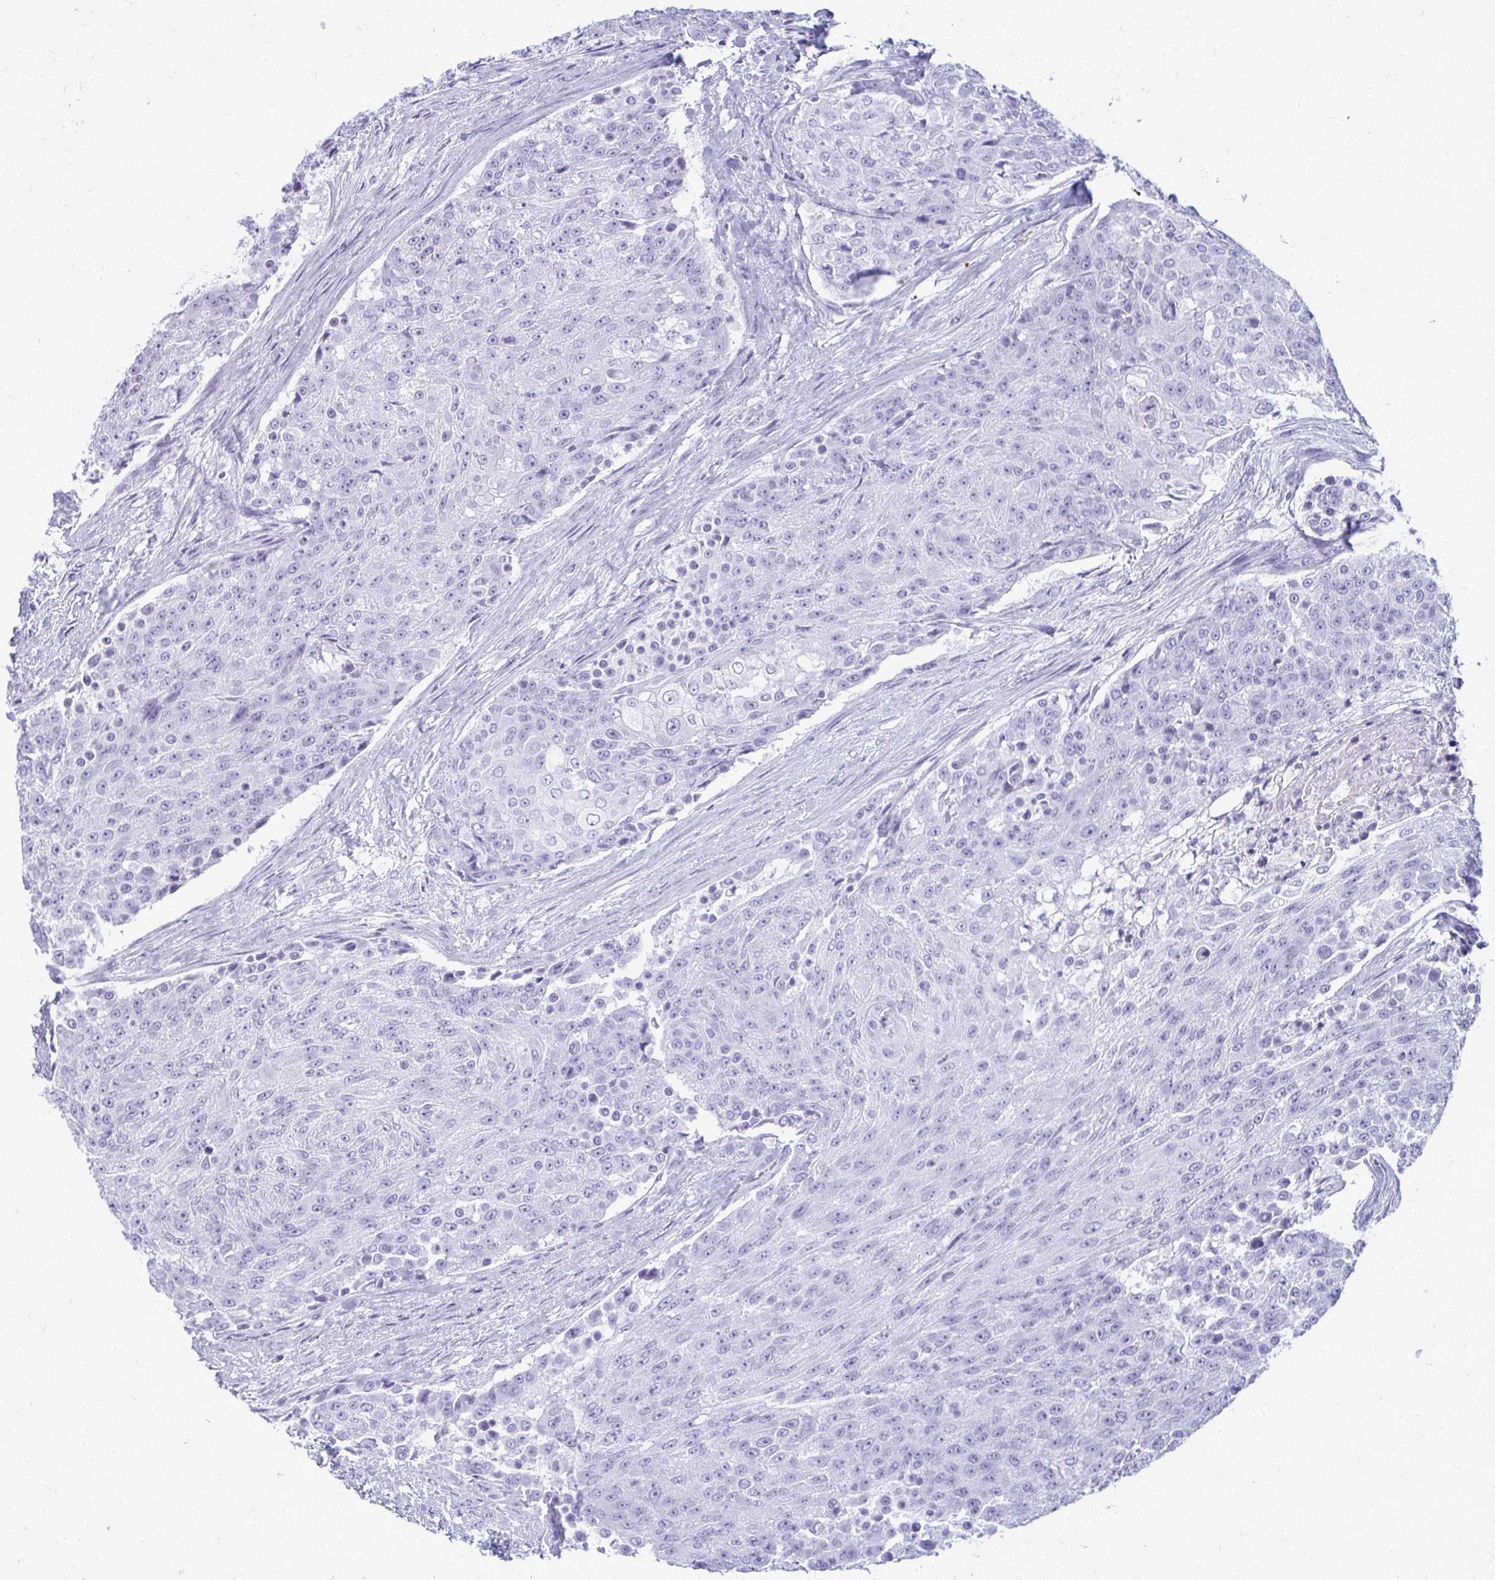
{"staining": {"intensity": "negative", "quantity": "none", "location": "none"}, "tissue": "urothelial cancer", "cell_type": "Tumor cells", "image_type": "cancer", "snomed": [{"axis": "morphology", "description": "Urothelial carcinoma, High grade"}, {"axis": "topography", "description": "Urinary bladder"}], "caption": "There is no significant positivity in tumor cells of high-grade urothelial carcinoma.", "gene": "ACSM2B", "patient": {"sex": "female", "age": 63}}